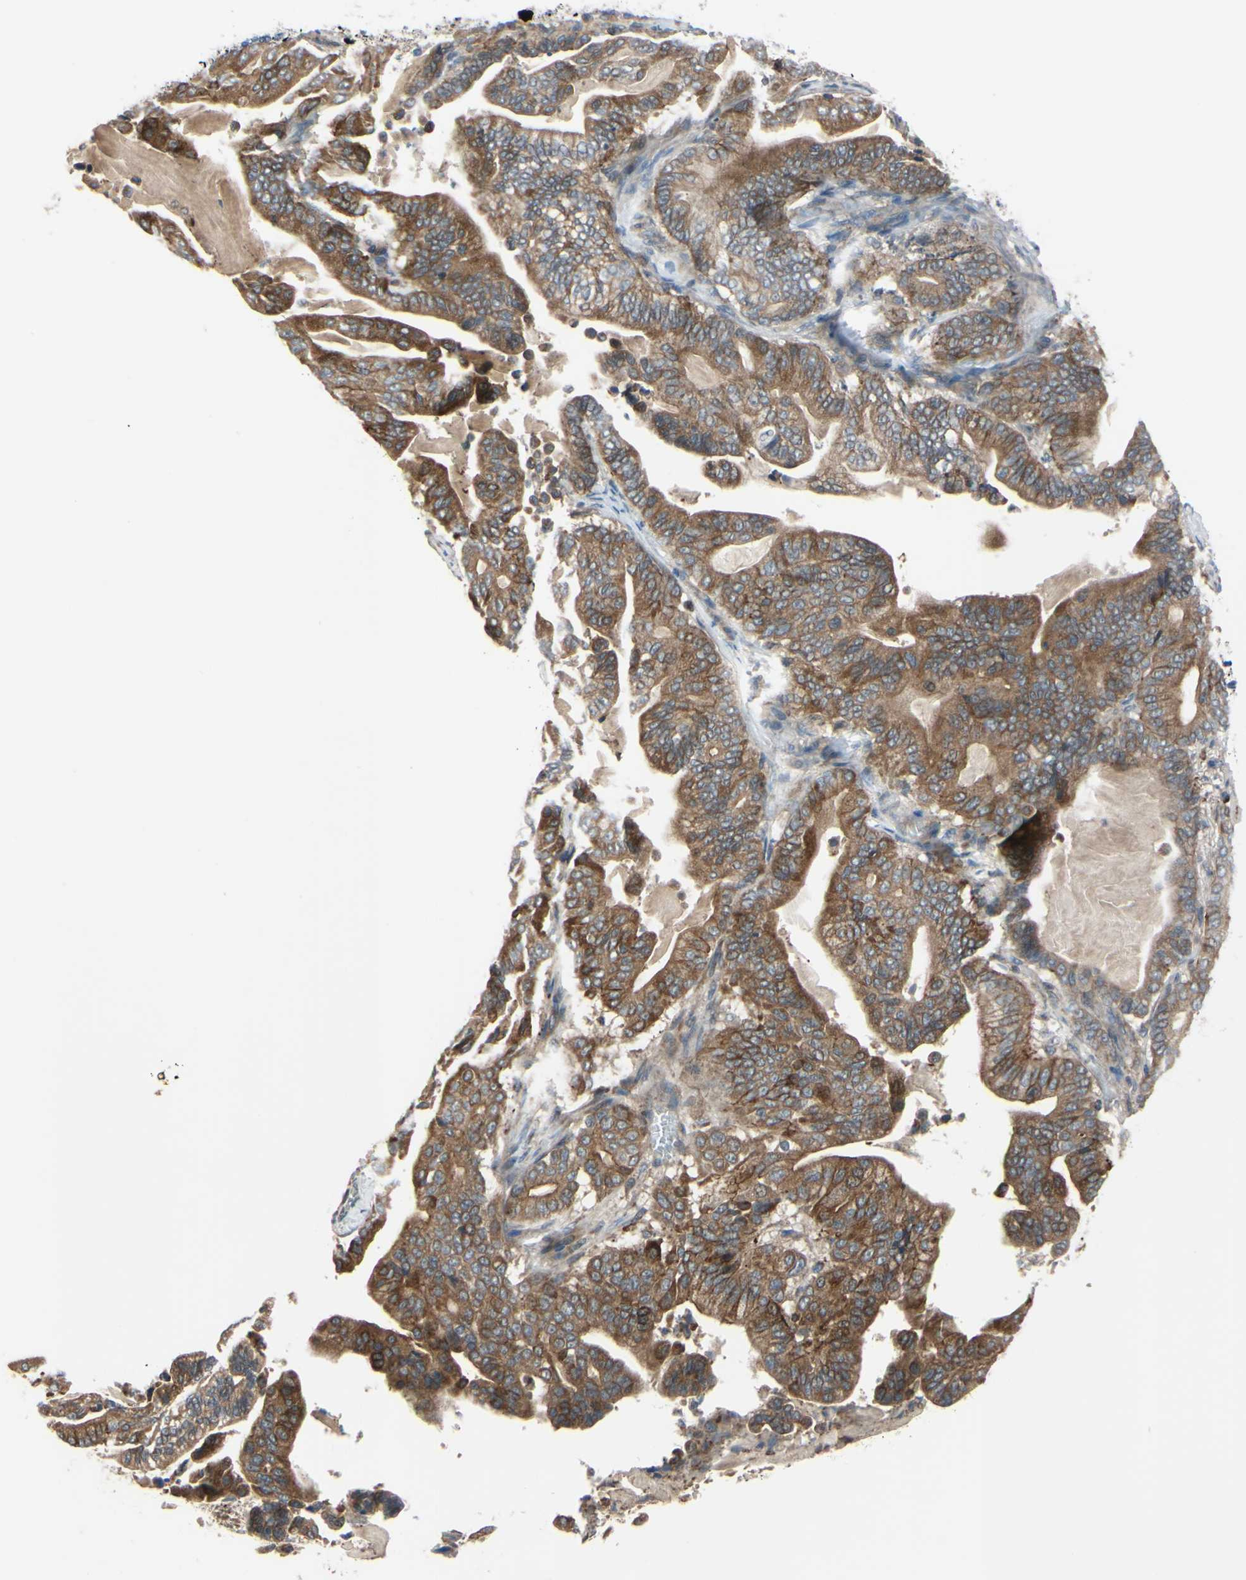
{"staining": {"intensity": "moderate", "quantity": ">75%", "location": "cytoplasmic/membranous"}, "tissue": "pancreatic cancer", "cell_type": "Tumor cells", "image_type": "cancer", "snomed": [{"axis": "morphology", "description": "Adenocarcinoma, NOS"}, {"axis": "topography", "description": "Pancreas"}], "caption": "High-power microscopy captured an immunohistochemistry photomicrograph of adenocarcinoma (pancreatic), revealing moderate cytoplasmic/membranous expression in approximately >75% of tumor cells.", "gene": "XIAP", "patient": {"sex": "male", "age": 63}}